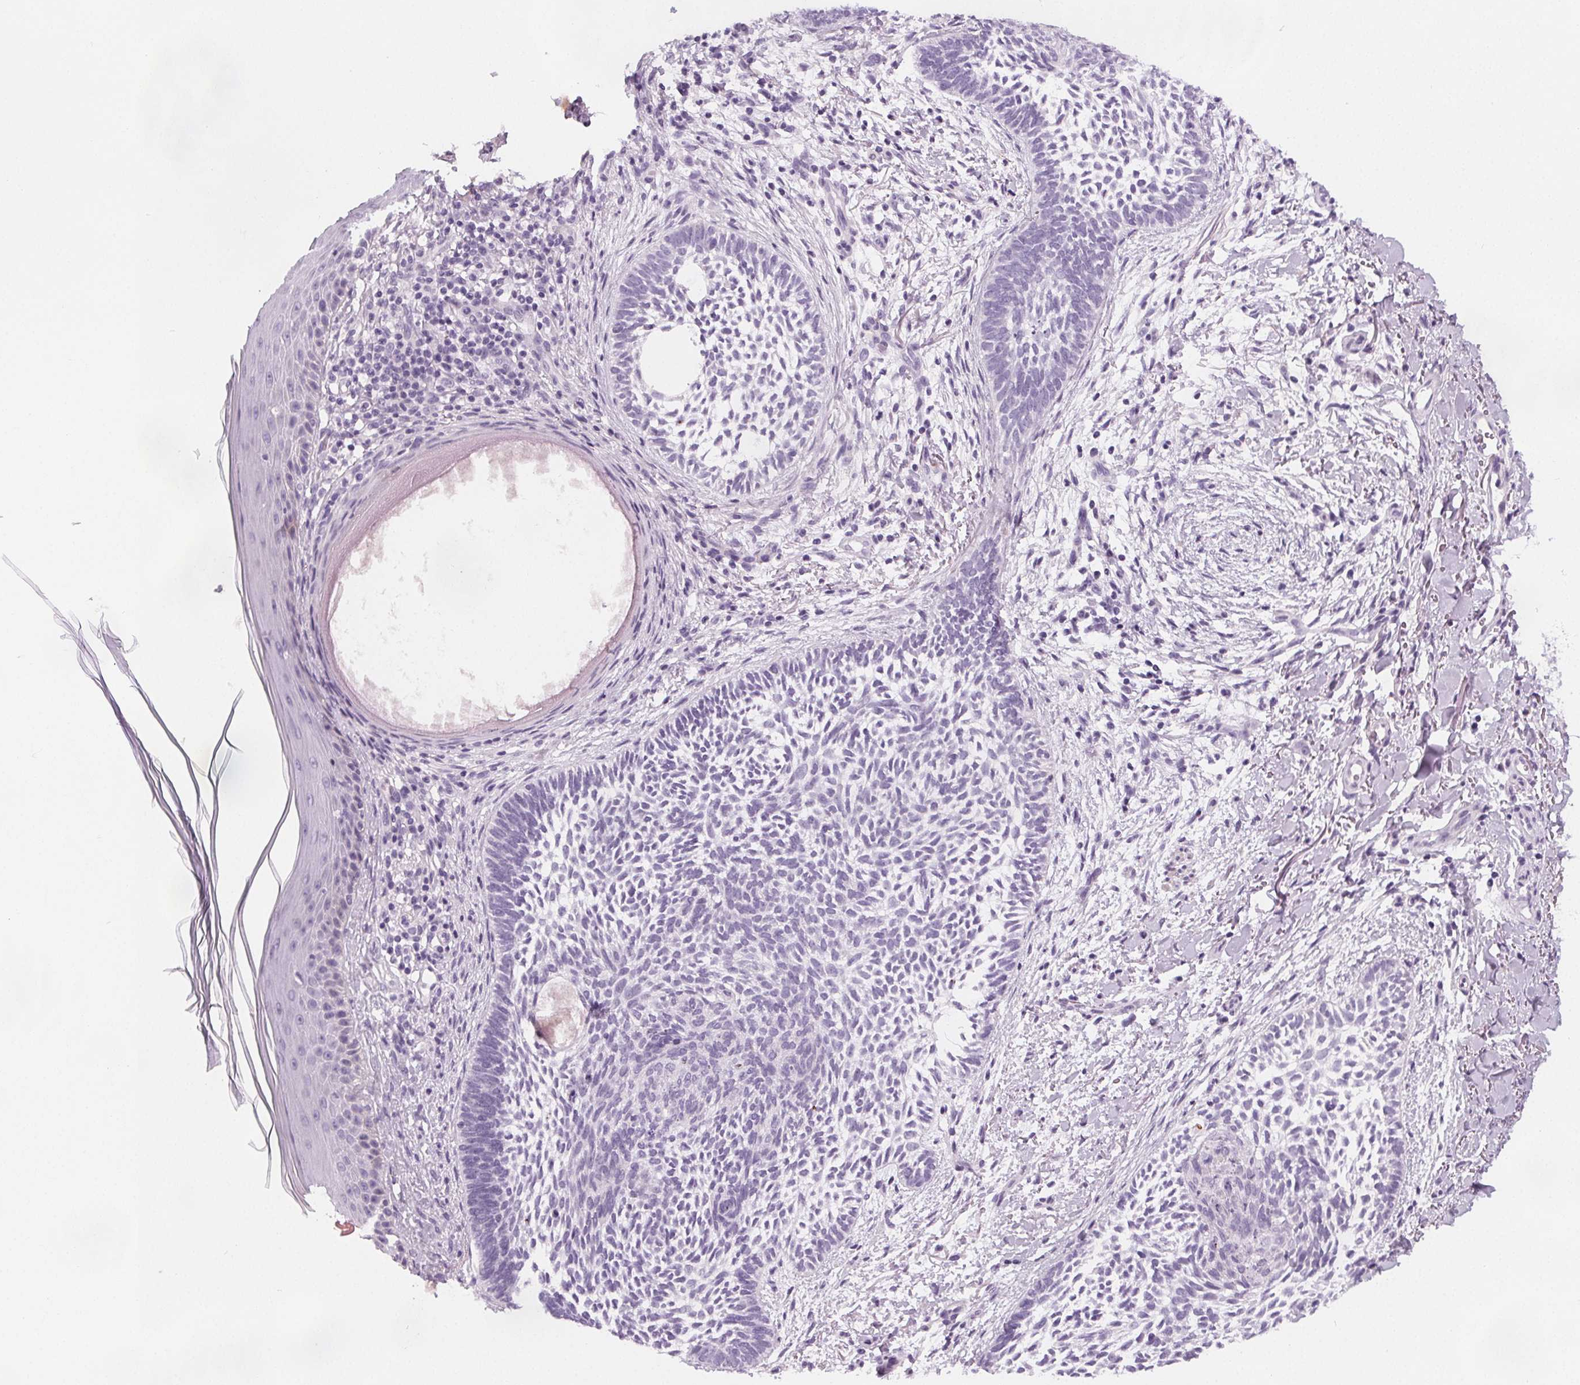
{"staining": {"intensity": "negative", "quantity": "none", "location": "none"}, "tissue": "skin cancer", "cell_type": "Tumor cells", "image_type": "cancer", "snomed": [{"axis": "morphology", "description": "Normal tissue, NOS"}, {"axis": "morphology", "description": "Basal cell carcinoma"}, {"axis": "topography", "description": "Skin"}], "caption": "IHC of human skin basal cell carcinoma demonstrates no expression in tumor cells. (DAB (3,3'-diaminobenzidine) IHC, high magnification).", "gene": "SLC5A12", "patient": {"sex": "male", "age": 46}}